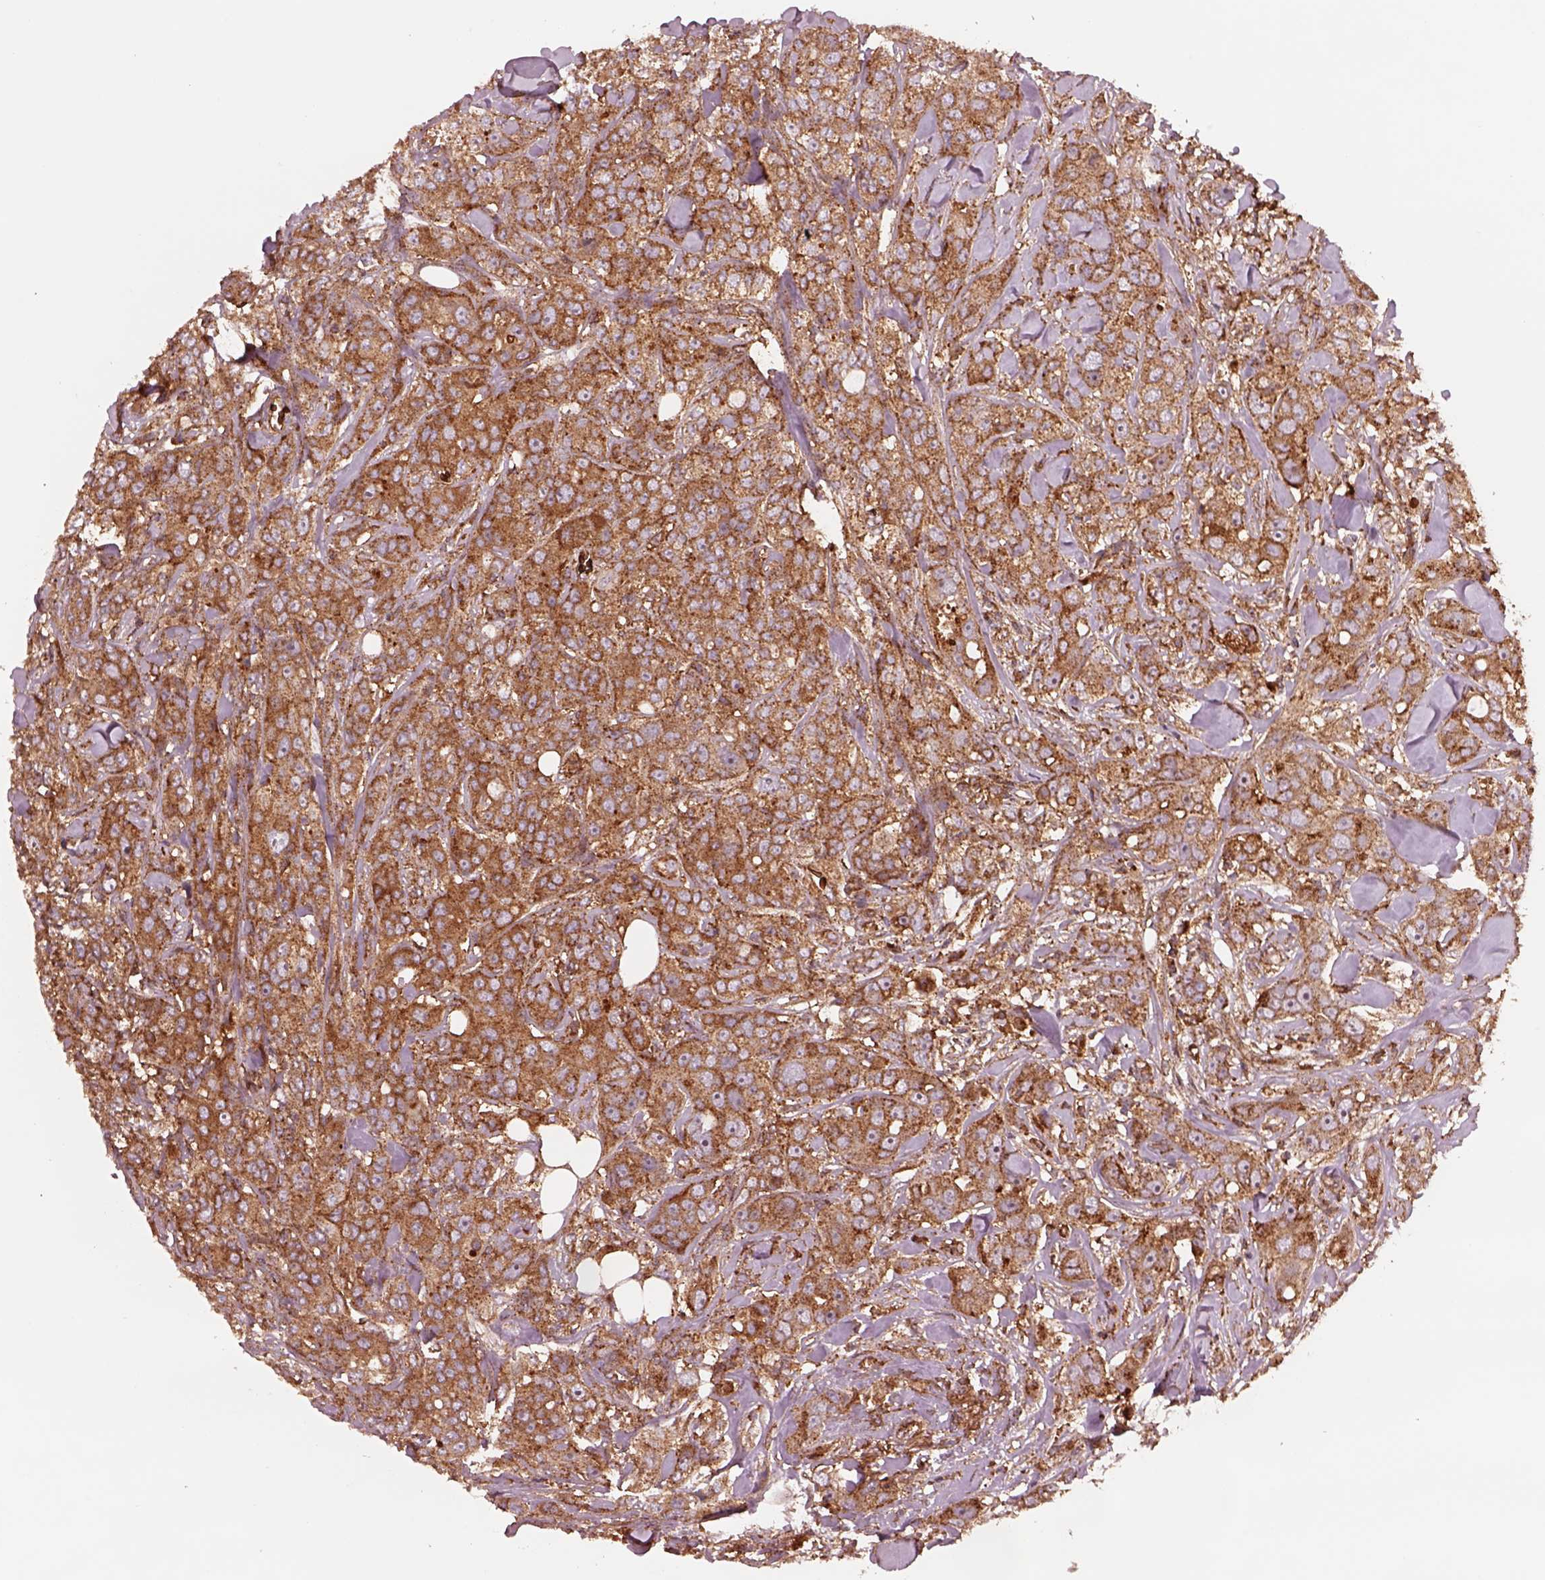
{"staining": {"intensity": "strong", "quantity": "25%-75%", "location": "cytoplasmic/membranous"}, "tissue": "breast cancer", "cell_type": "Tumor cells", "image_type": "cancer", "snomed": [{"axis": "morphology", "description": "Duct carcinoma"}, {"axis": "topography", "description": "Breast"}], "caption": "This is a photomicrograph of immunohistochemistry (IHC) staining of breast invasive ductal carcinoma, which shows strong staining in the cytoplasmic/membranous of tumor cells.", "gene": "WASHC2A", "patient": {"sex": "female", "age": 43}}